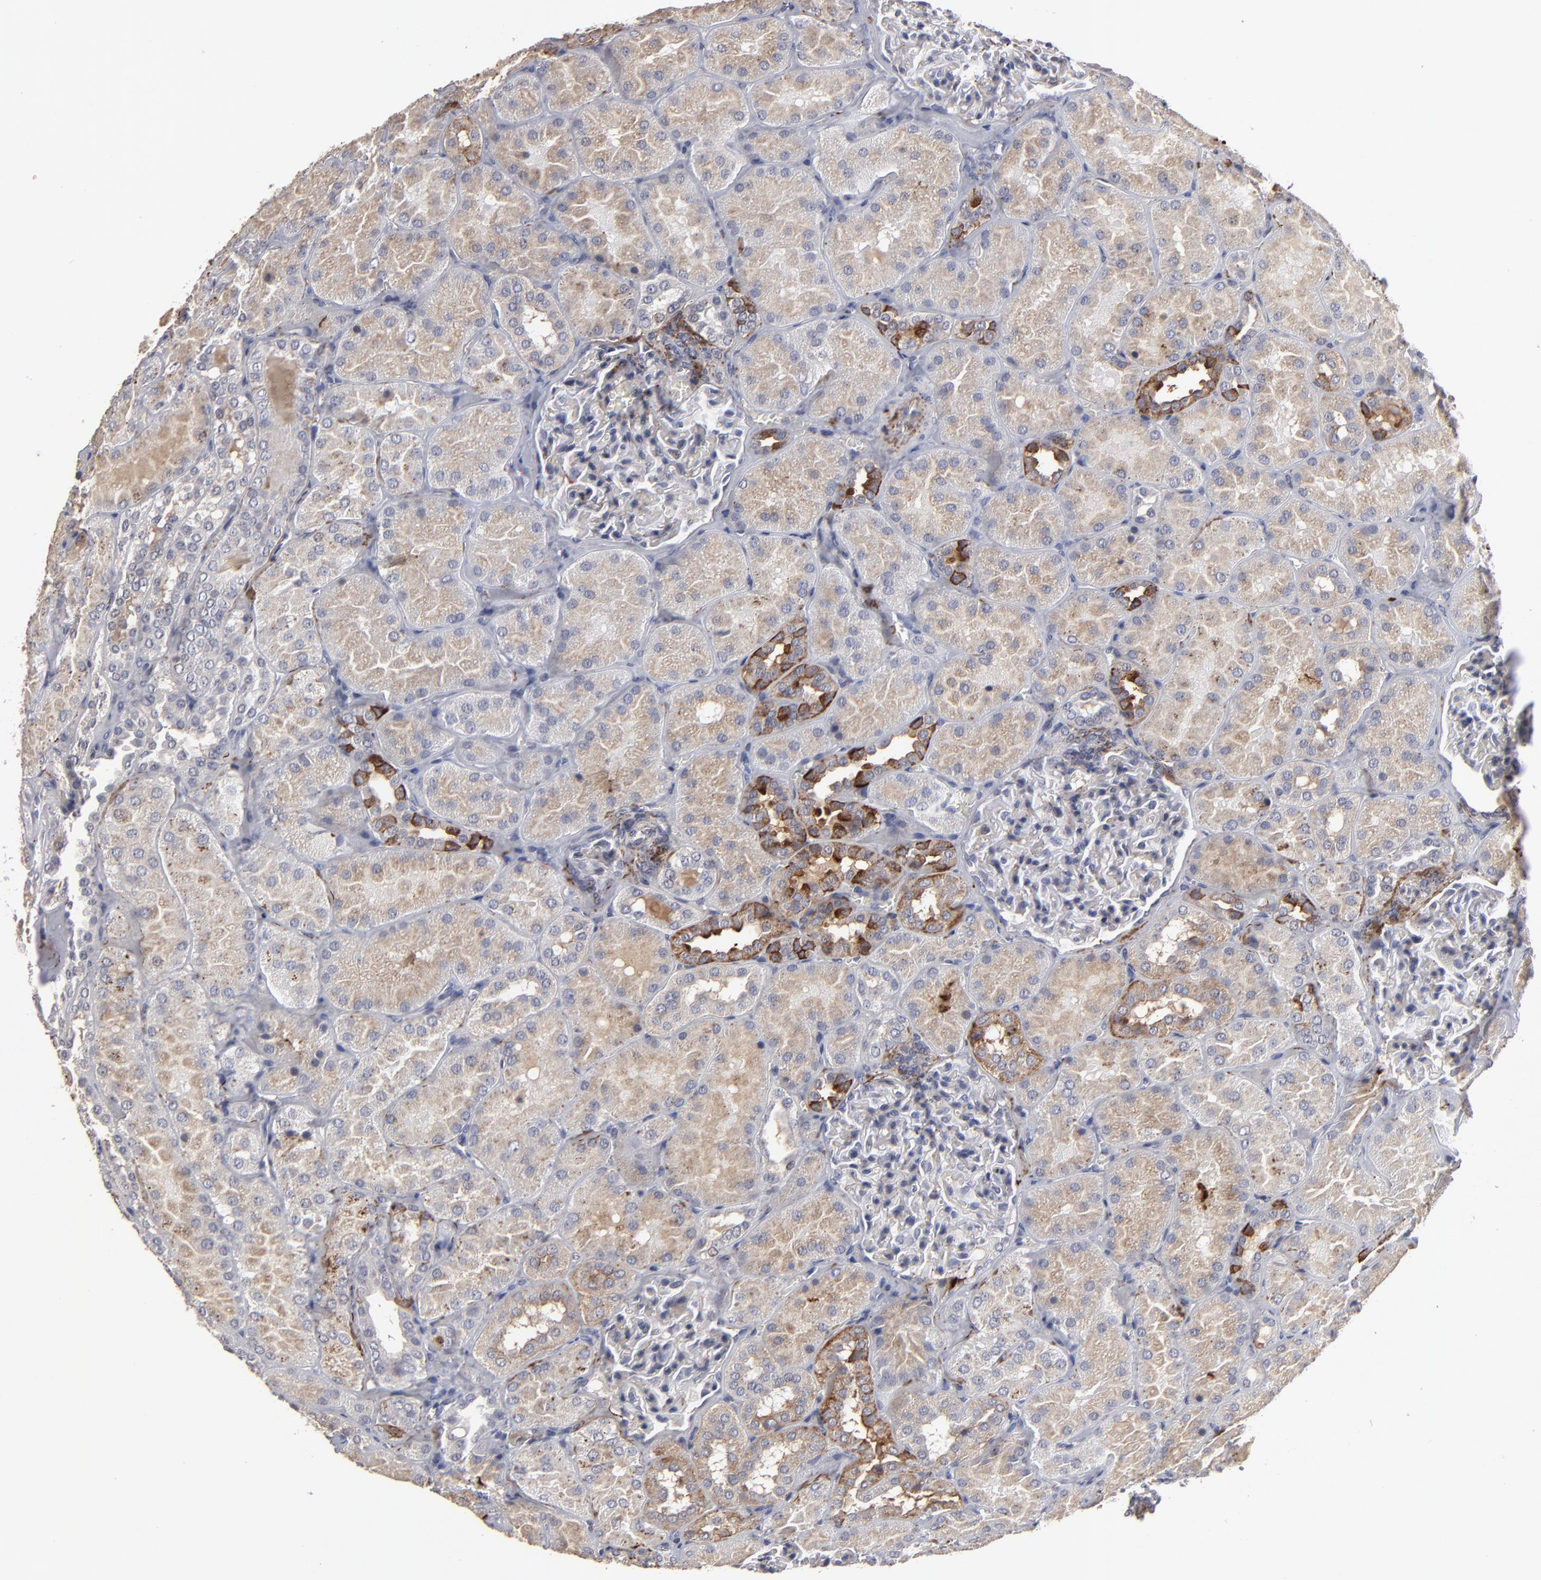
{"staining": {"intensity": "negative", "quantity": "none", "location": "none"}, "tissue": "kidney", "cell_type": "Cells in glomeruli", "image_type": "normal", "snomed": [{"axis": "morphology", "description": "Normal tissue, NOS"}, {"axis": "topography", "description": "Kidney"}], "caption": "IHC of unremarkable kidney demonstrates no positivity in cells in glomeruli.", "gene": "GPM6B", "patient": {"sex": "male", "age": 28}}